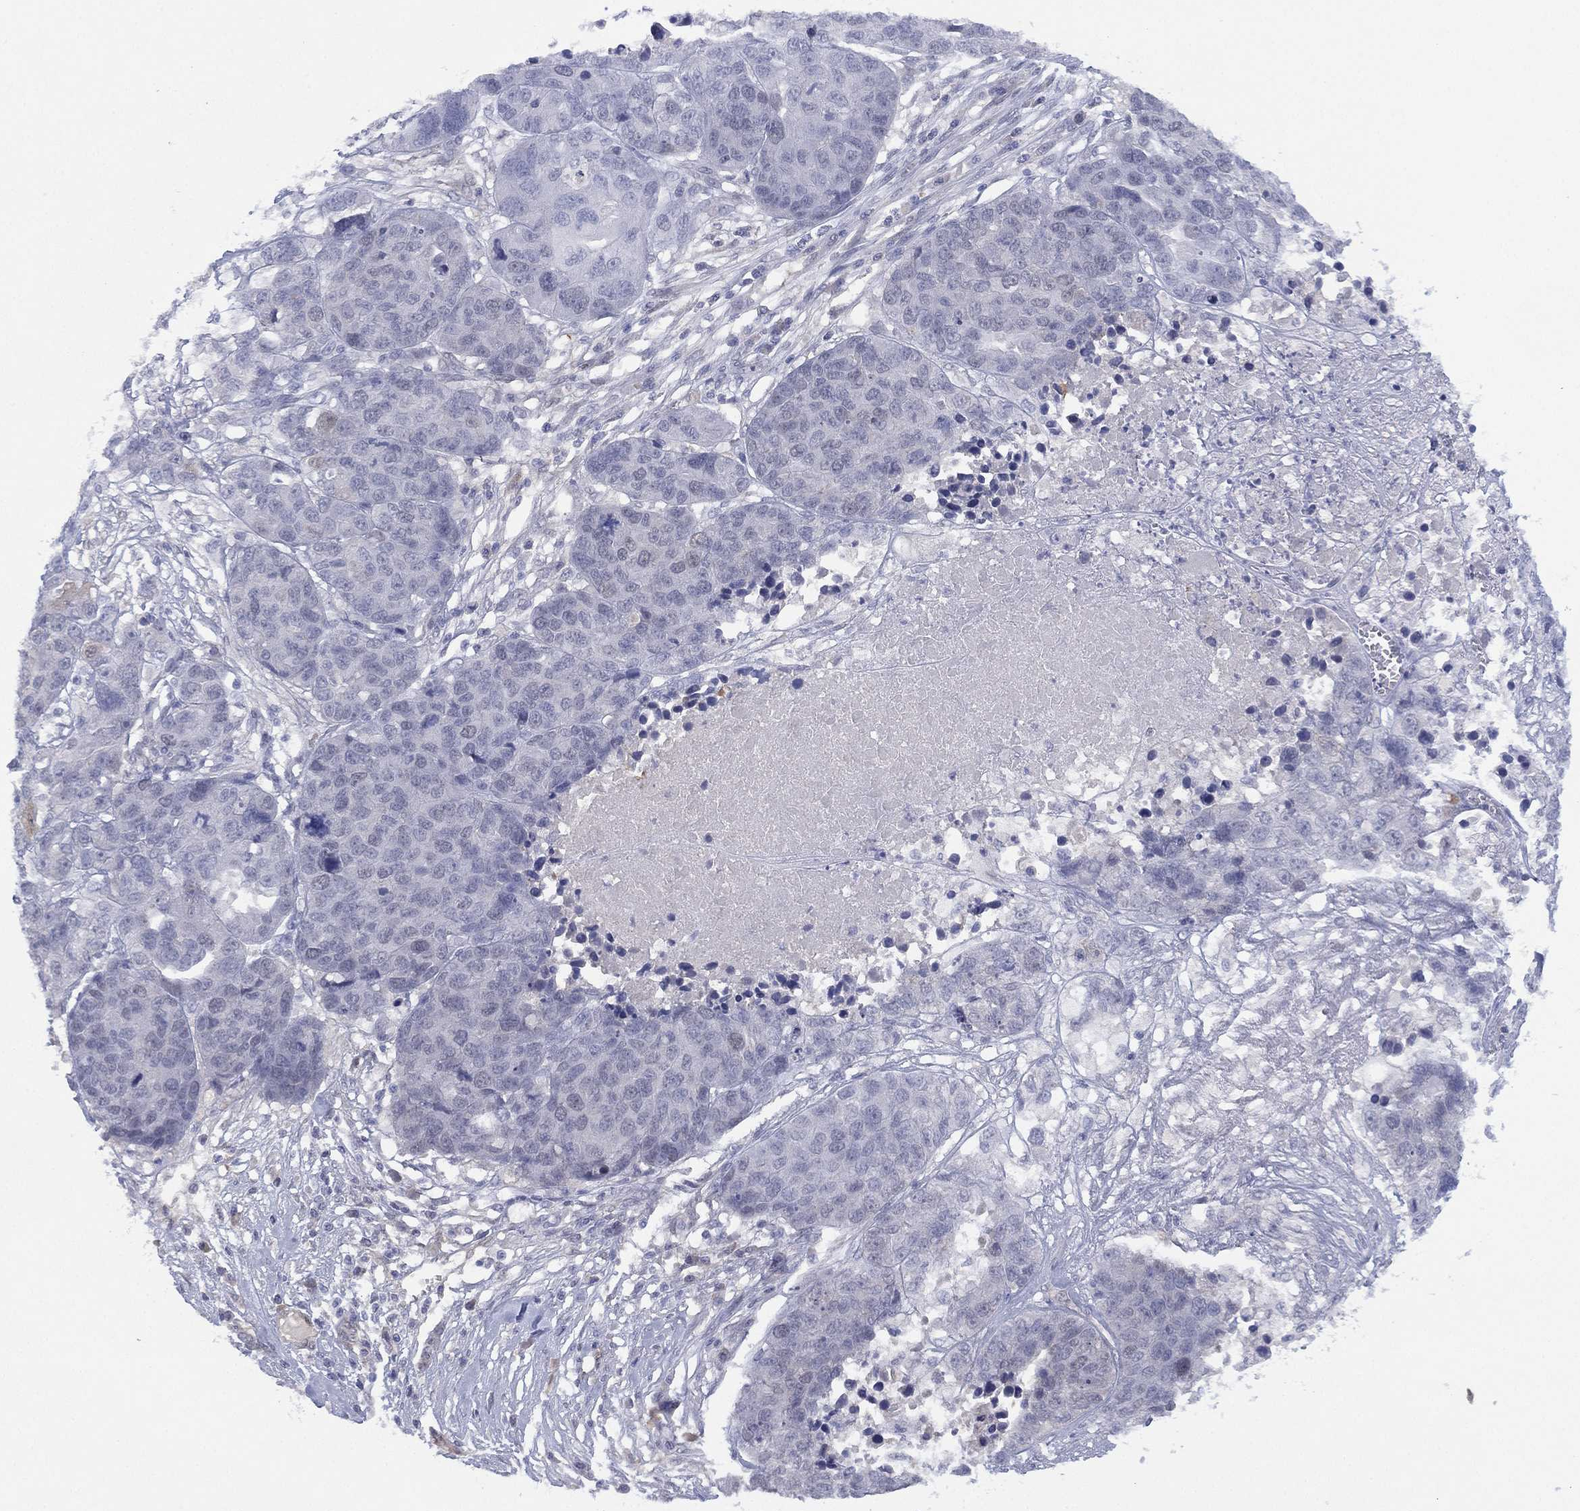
{"staining": {"intensity": "negative", "quantity": "none", "location": "none"}, "tissue": "ovarian cancer", "cell_type": "Tumor cells", "image_type": "cancer", "snomed": [{"axis": "morphology", "description": "Cystadenocarcinoma, serous, NOS"}, {"axis": "topography", "description": "Ovary"}], "caption": "Immunohistochemistry of ovarian serous cystadenocarcinoma displays no expression in tumor cells.", "gene": "DDAH1", "patient": {"sex": "female", "age": 87}}